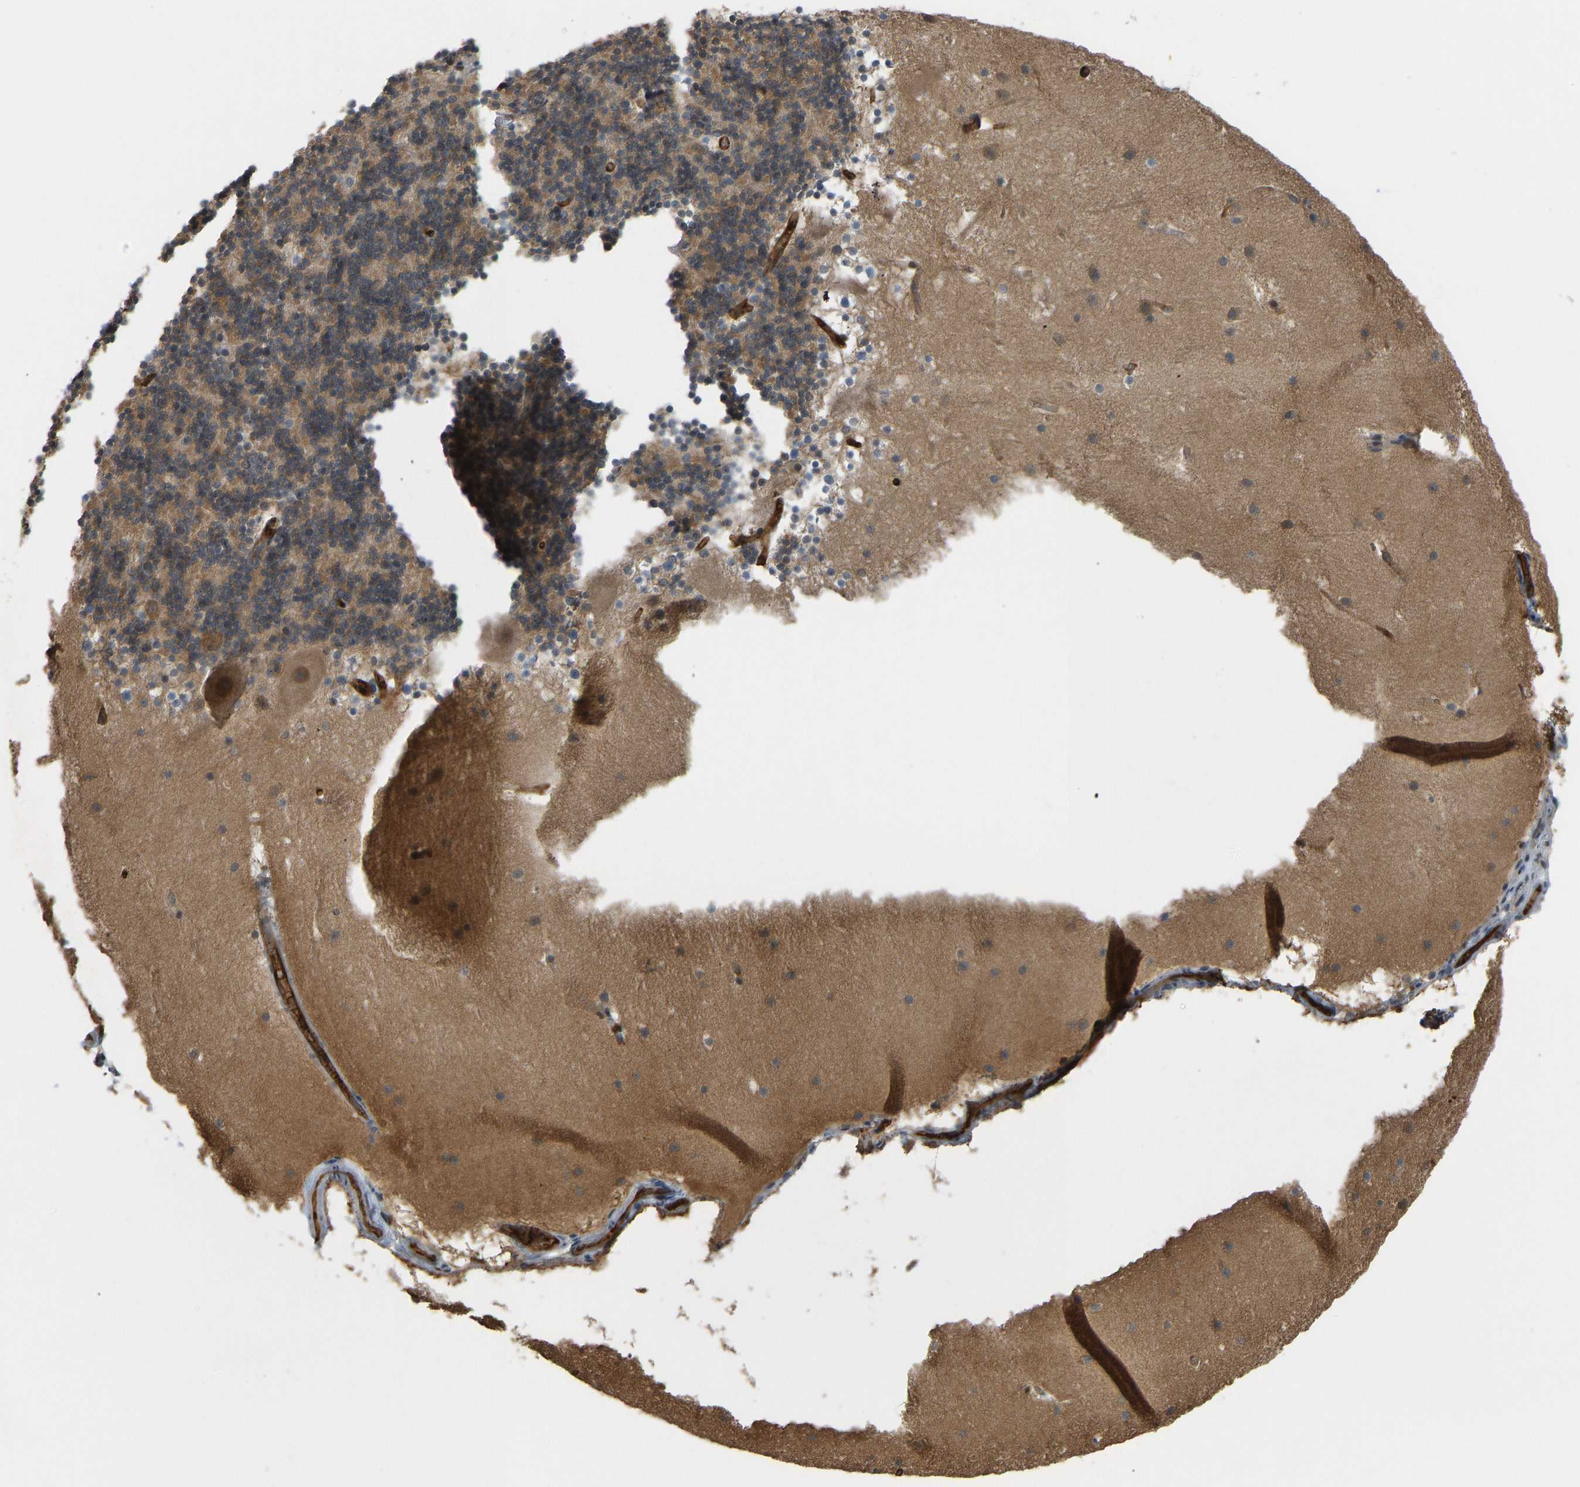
{"staining": {"intensity": "moderate", "quantity": ">75%", "location": "cytoplasmic/membranous"}, "tissue": "cerebellum", "cell_type": "Cells in granular layer", "image_type": "normal", "snomed": [{"axis": "morphology", "description": "Normal tissue, NOS"}, {"axis": "topography", "description": "Cerebellum"}], "caption": "An IHC photomicrograph of normal tissue is shown. Protein staining in brown shows moderate cytoplasmic/membranous positivity in cerebellum within cells in granular layer. (DAB (3,3'-diaminobenzidine) IHC with brightfield microscopy, high magnification).", "gene": "CCT8", "patient": {"sex": "male", "age": 45}}